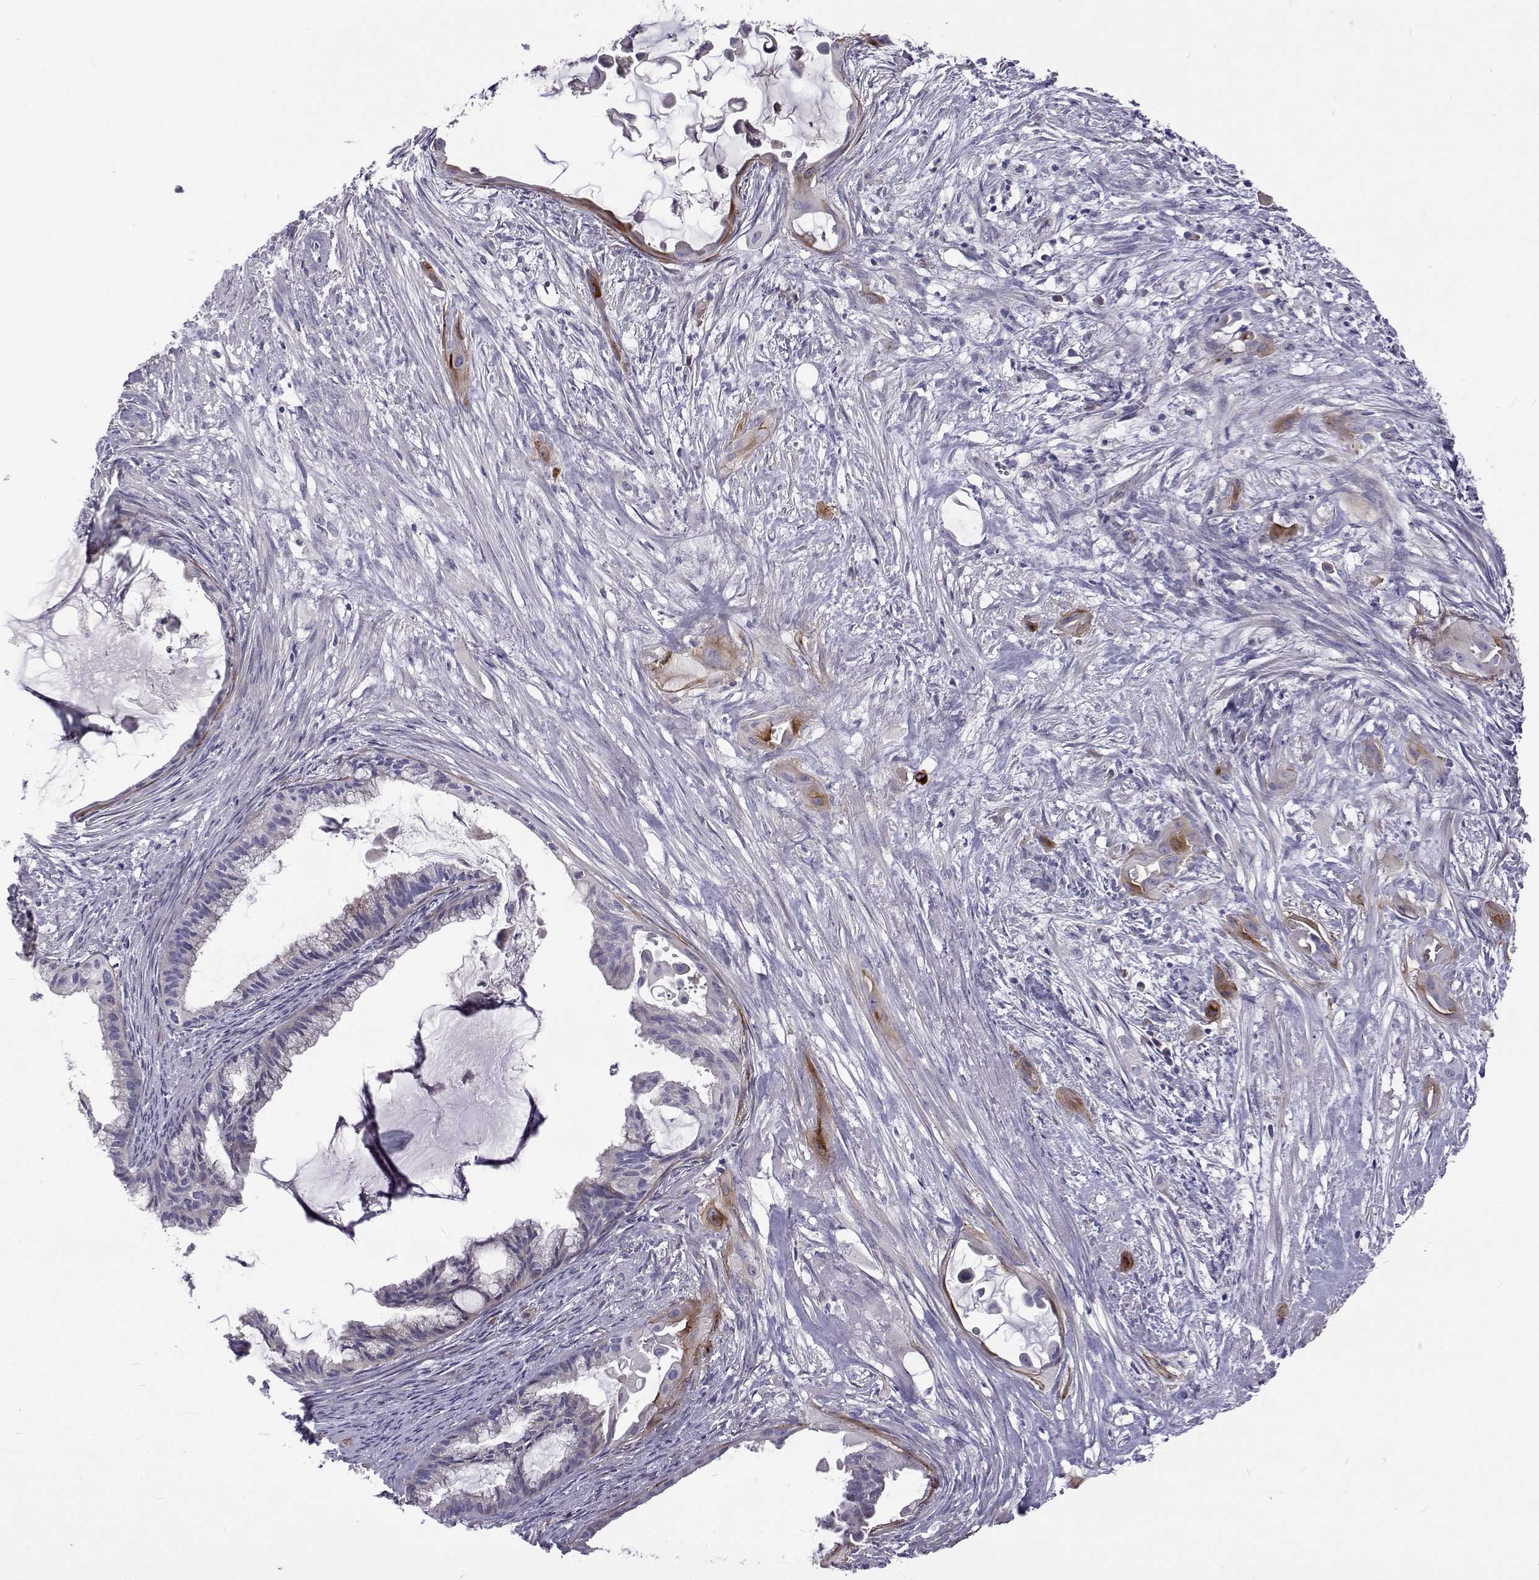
{"staining": {"intensity": "negative", "quantity": "none", "location": "none"}, "tissue": "endometrial cancer", "cell_type": "Tumor cells", "image_type": "cancer", "snomed": [{"axis": "morphology", "description": "Adenocarcinoma, NOS"}, {"axis": "topography", "description": "Endometrium"}], "caption": "There is no significant expression in tumor cells of adenocarcinoma (endometrial).", "gene": "NPR3", "patient": {"sex": "female", "age": 86}}